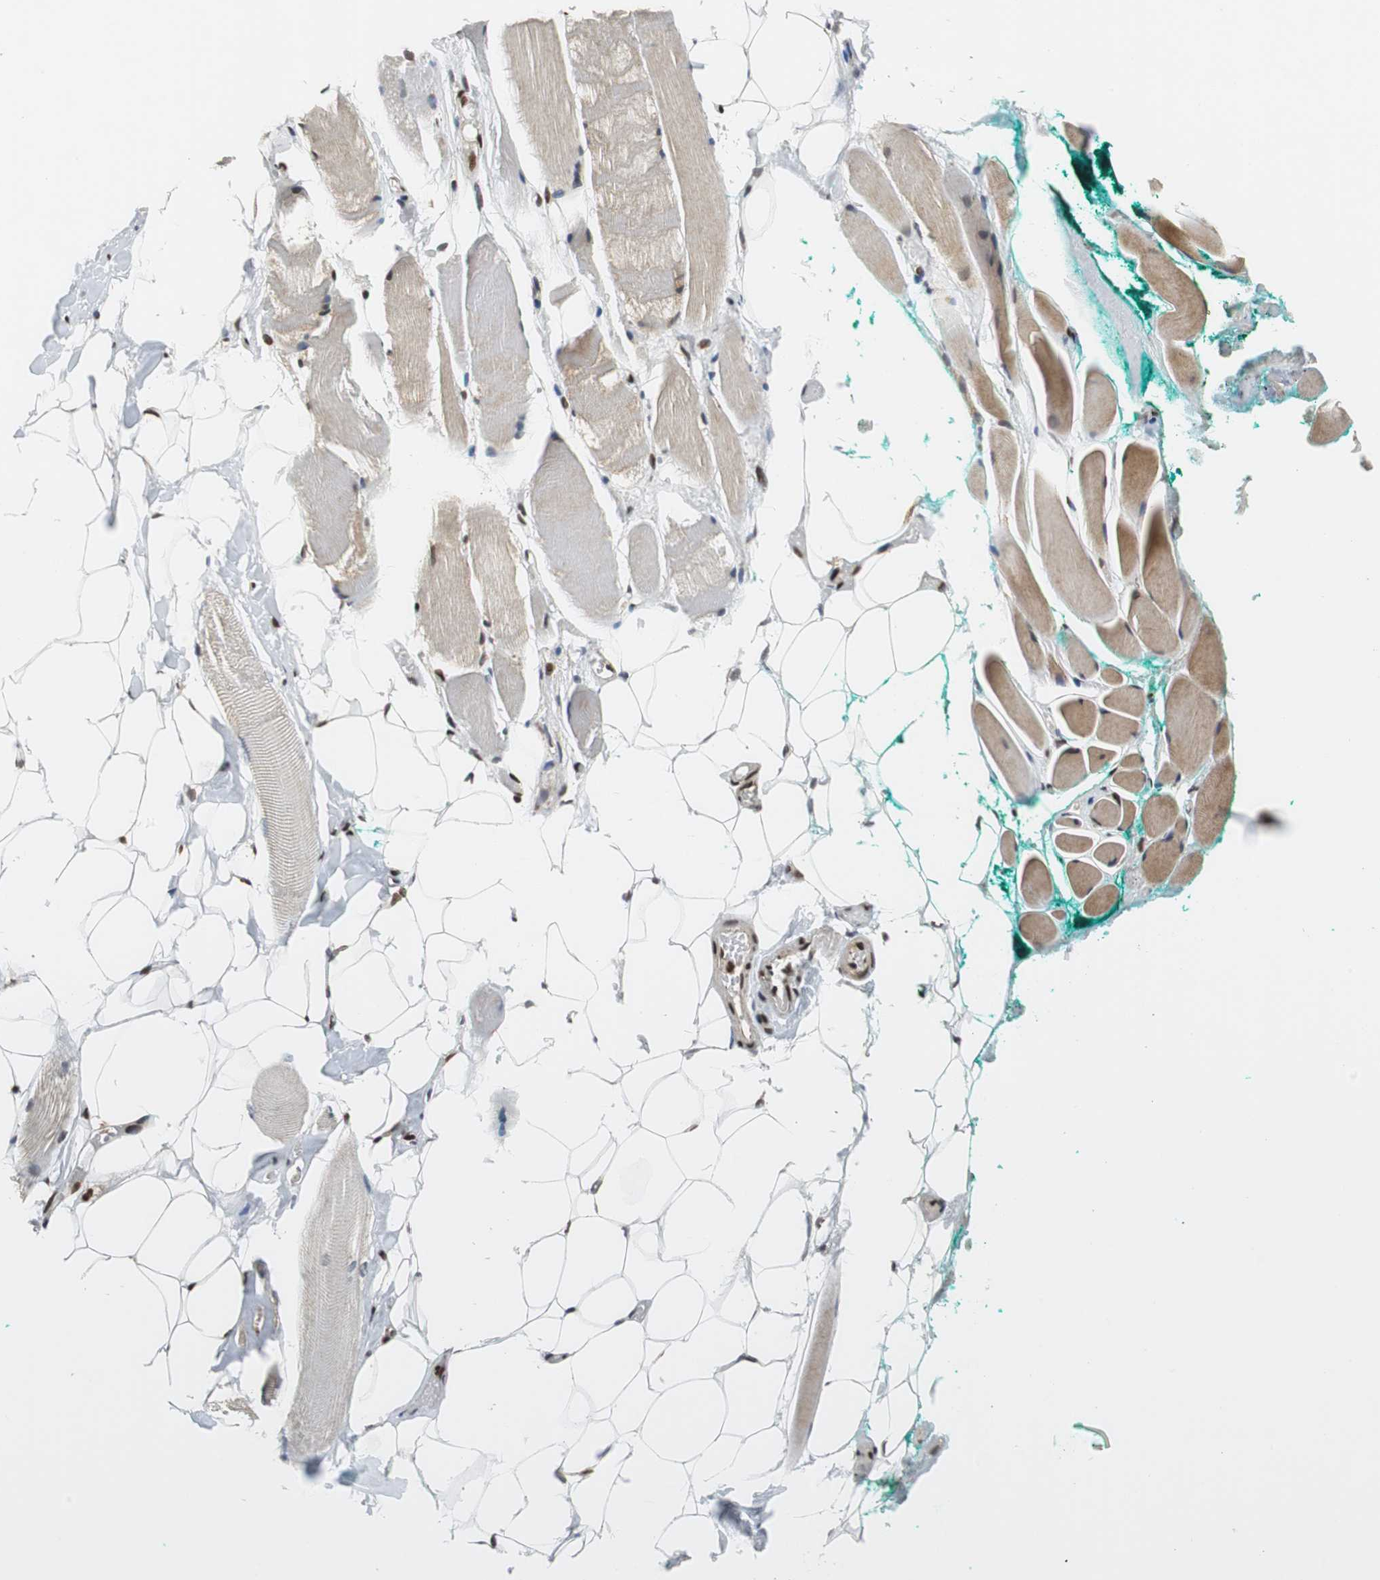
{"staining": {"intensity": "weak", "quantity": "<25%", "location": "cytoplasmic/membranous"}, "tissue": "skeletal muscle", "cell_type": "Myocytes", "image_type": "normal", "snomed": [{"axis": "morphology", "description": "Normal tissue, NOS"}, {"axis": "topography", "description": "Skeletal muscle"}, {"axis": "topography", "description": "Peripheral nerve tissue"}], "caption": "Myocytes show no significant staining in normal skeletal muscle. The staining is performed using DAB brown chromogen with nuclei counter-stained in using hematoxylin.", "gene": "HDAC1", "patient": {"sex": "female", "age": 84}}